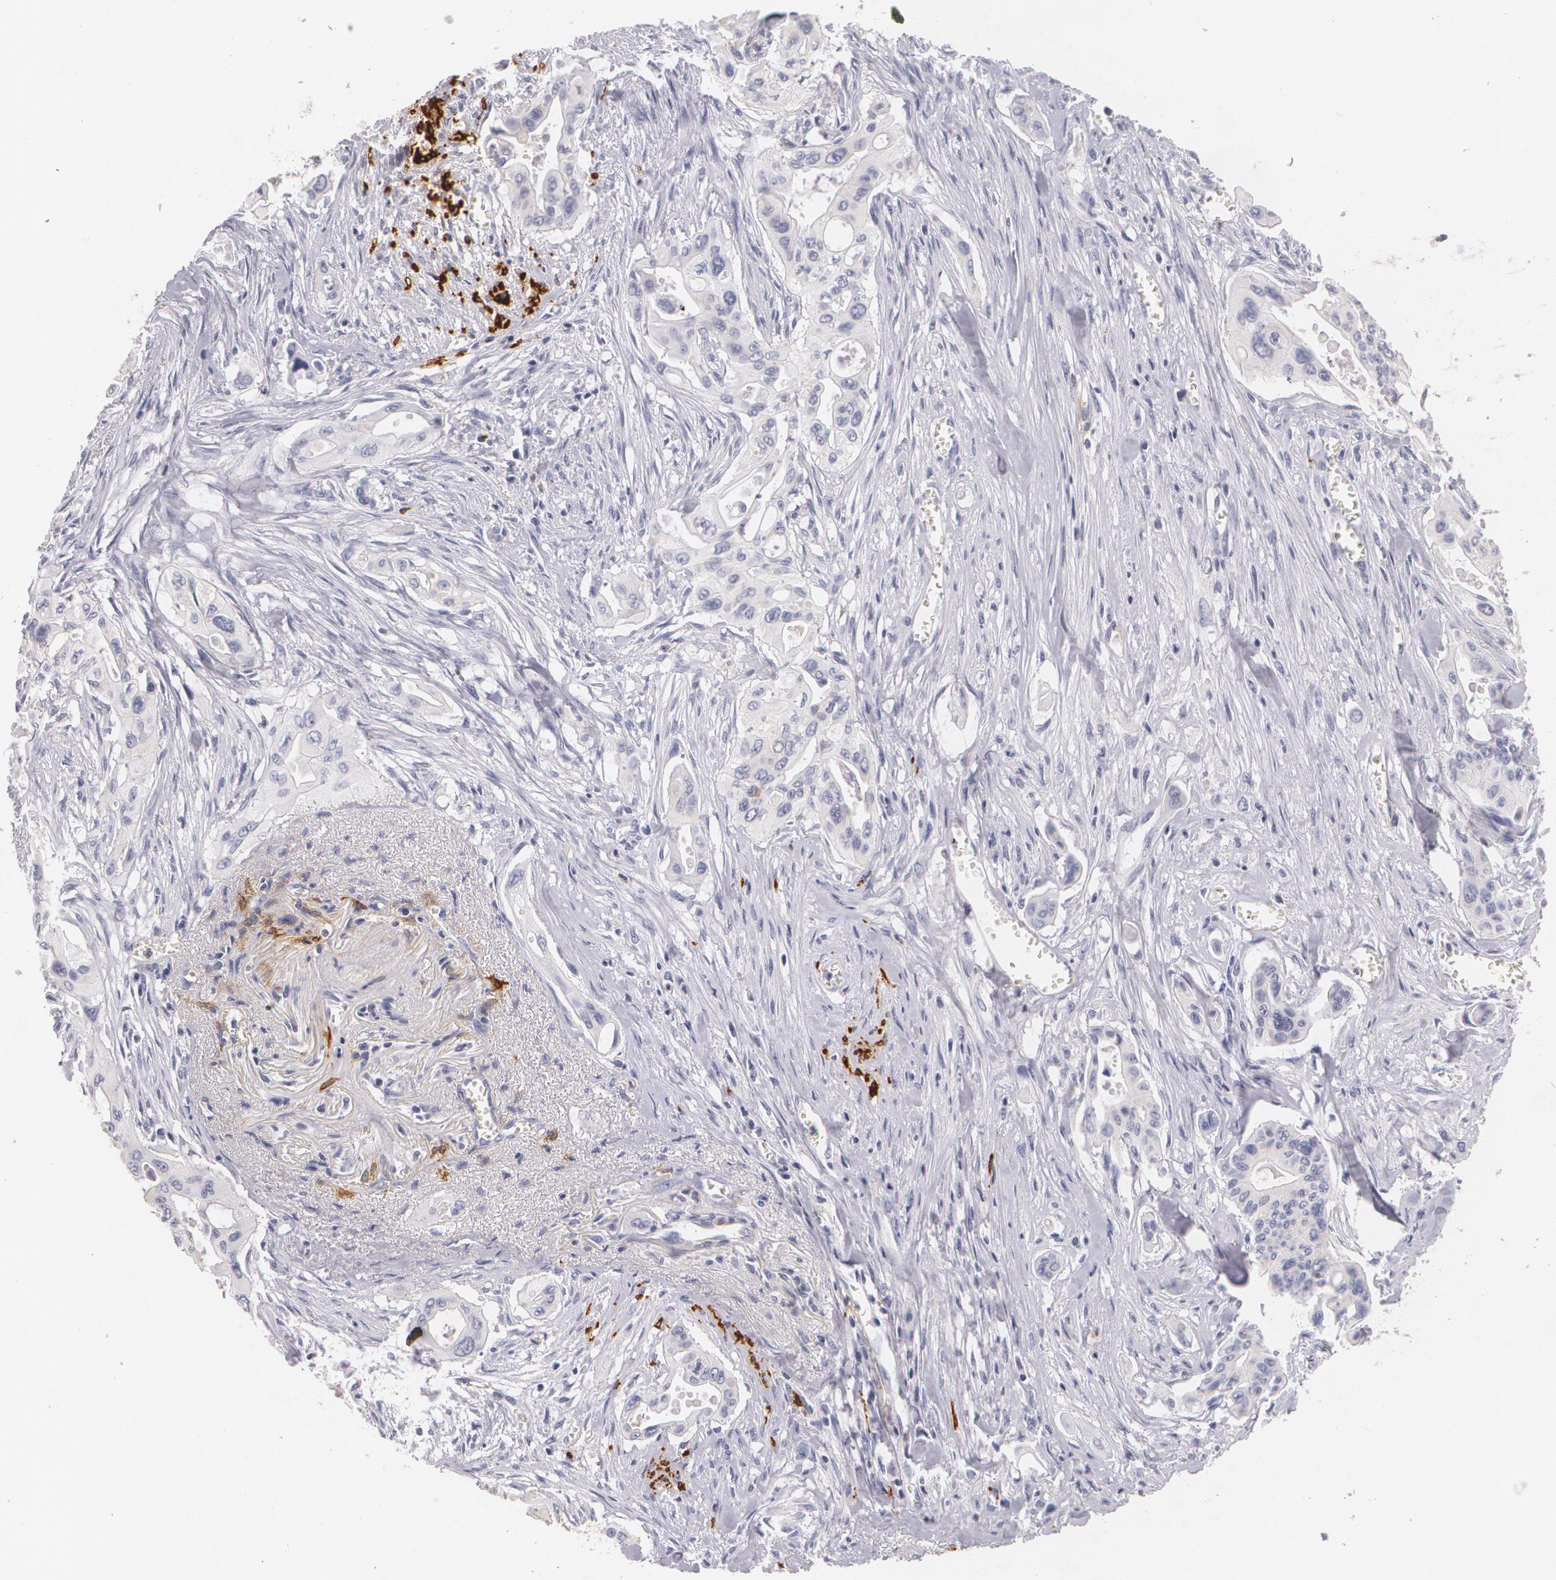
{"staining": {"intensity": "negative", "quantity": "none", "location": "none"}, "tissue": "pancreatic cancer", "cell_type": "Tumor cells", "image_type": "cancer", "snomed": [{"axis": "morphology", "description": "Adenocarcinoma, NOS"}, {"axis": "topography", "description": "Pancreas"}], "caption": "Pancreatic cancer was stained to show a protein in brown. There is no significant positivity in tumor cells.", "gene": "NGFR", "patient": {"sex": "male", "age": 77}}